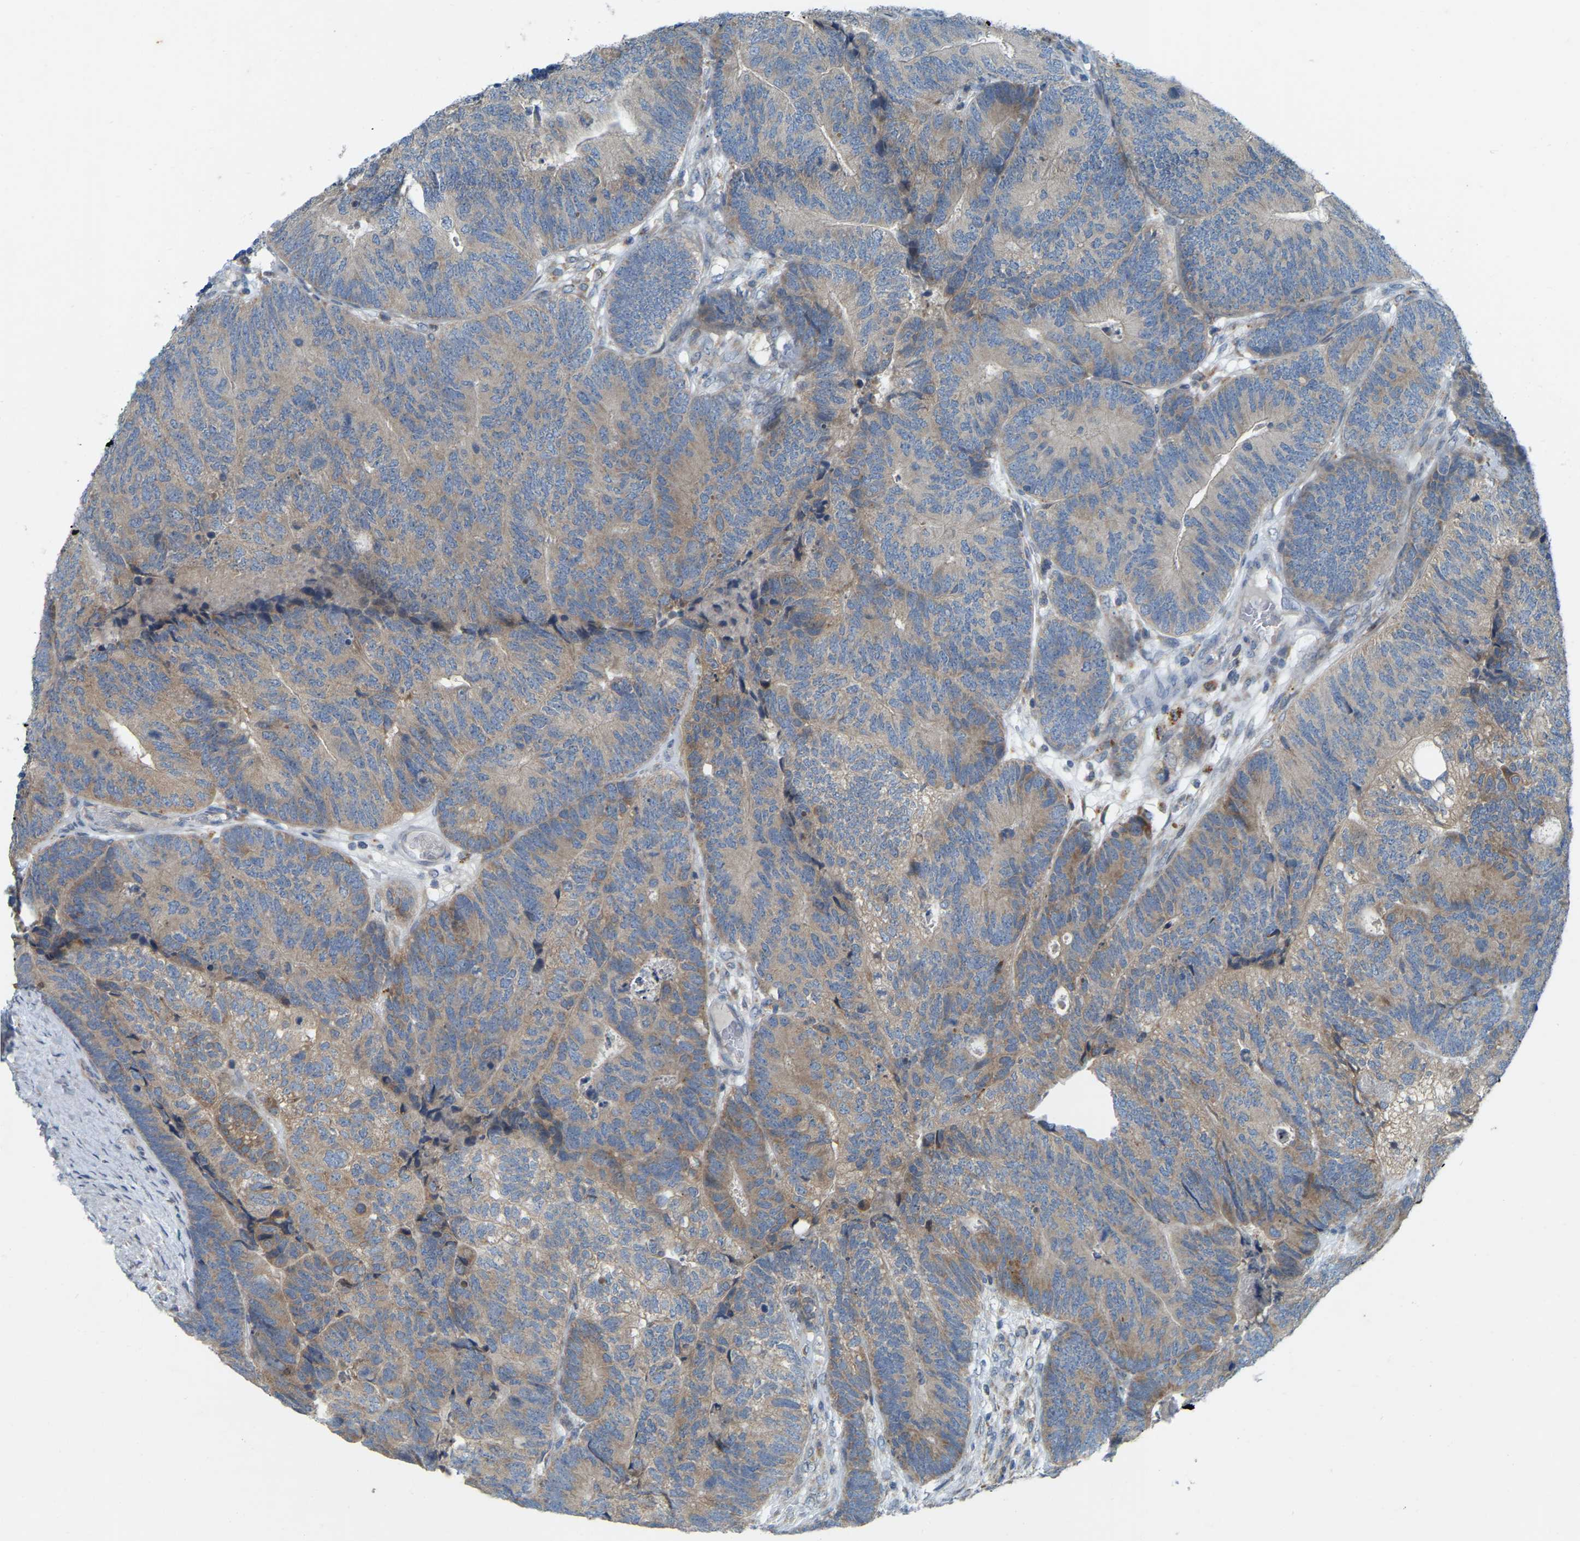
{"staining": {"intensity": "moderate", "quantity": ">75%", "location": "cytoplasmic/membranous"}, "tissue": "colorectal cancer", "cell_type": "Tumor cells", "image_type": "cancer", "snomed": [{"axis": "morphology", "description": "Normal tissue, NOS"}, {"axis": "morphology", "description": "Adenocarcinoma, NOS"}, {"axis": "topography", "description": "Rectum"}], "caption": "Immunohistochemistry histopathology image of colorectal cancer stained for a protein (brown), which displays medium levels of moderate cytoplasmic/membranous positivity in about >75% of tumor cells.", "gene": "PARL", "patient": {"sex": "female", "age": 66}}